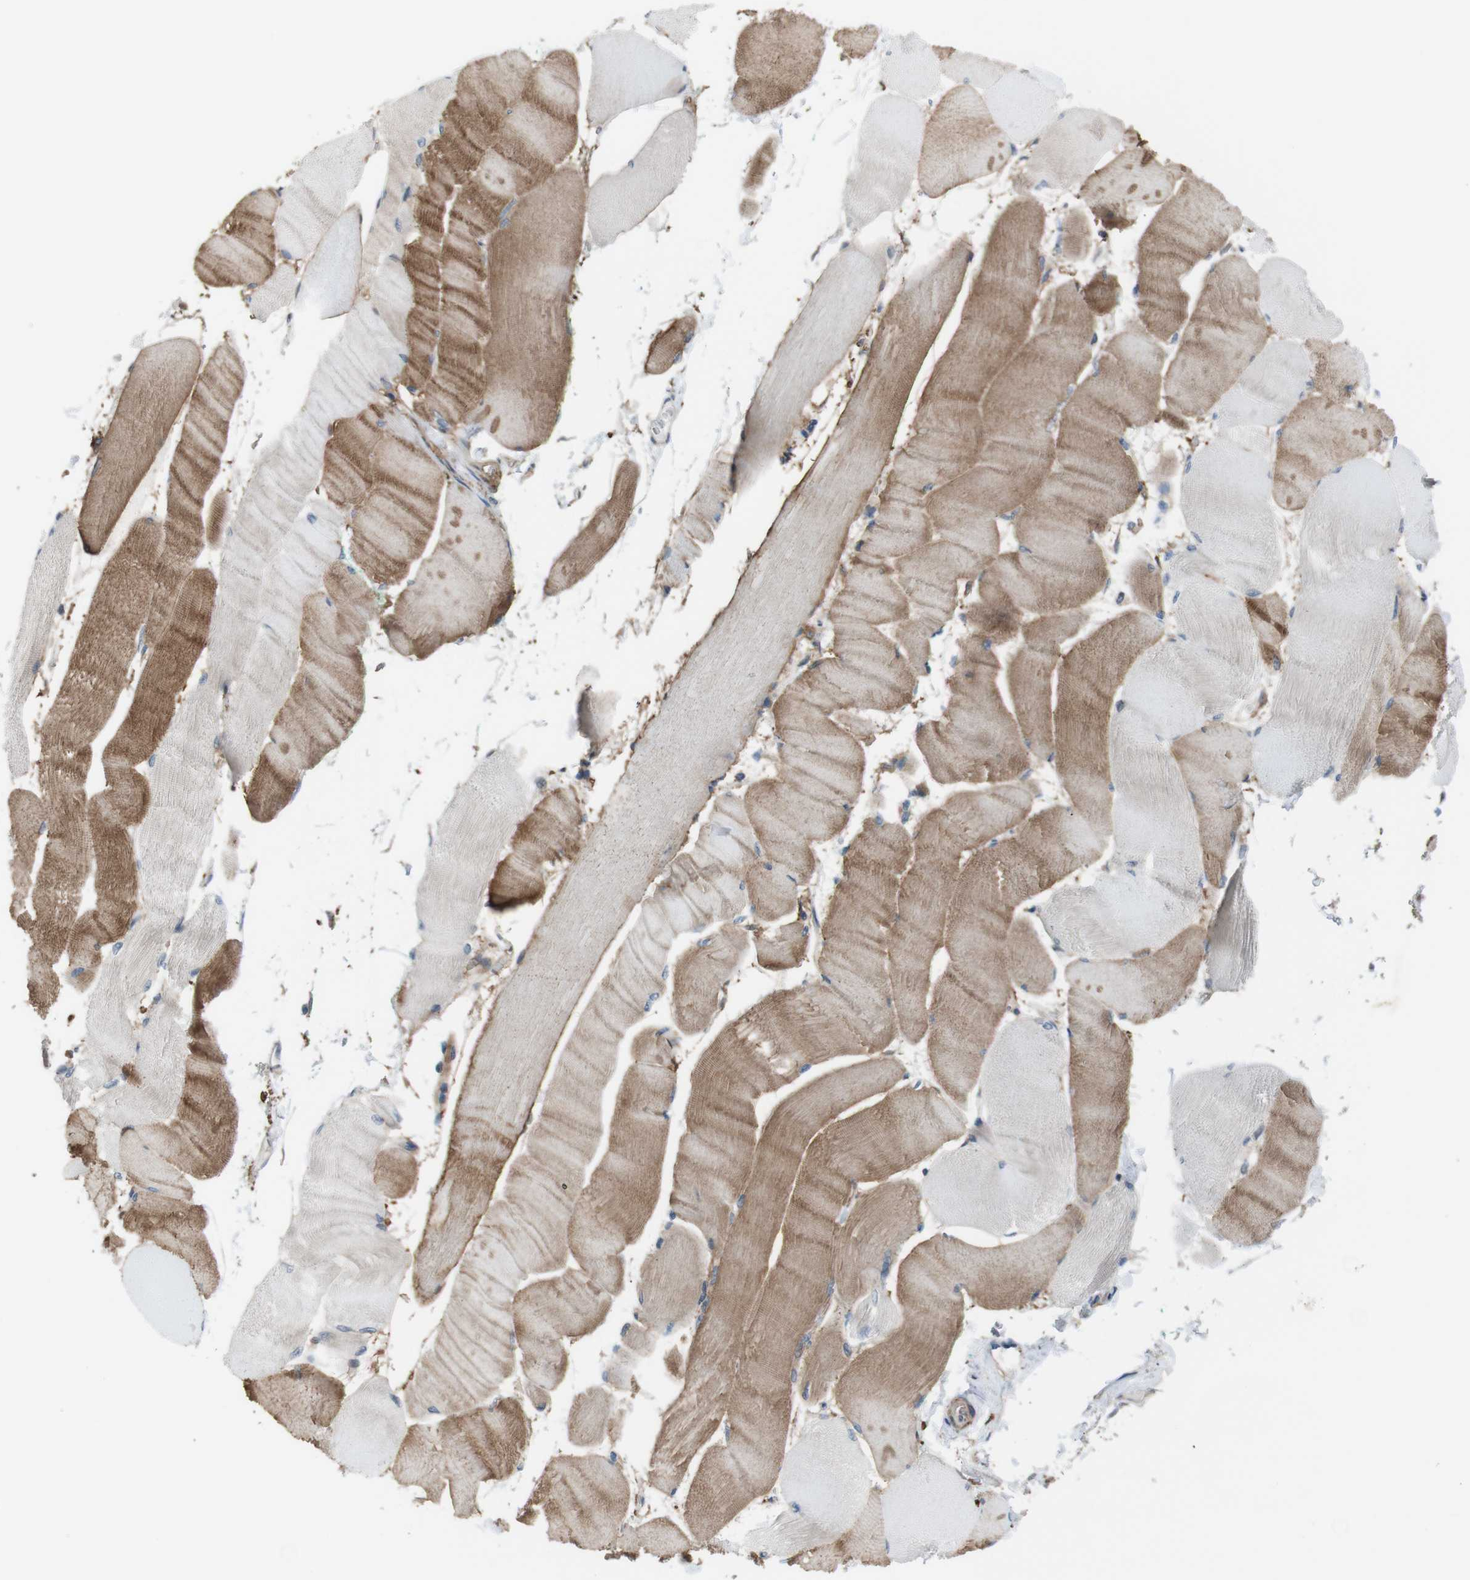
{"staining": {"intensity": "moderate", "quantity": ">75%", "location": "cytoplasmic/membranous"}, "tissue": "skeletal muscle", "cell_type": "Myocytes", "image_type": "normal", "snomed": [{"axis": "morphology", "description": "Normal tissue, NOS"}, {"axis": "morphology", "description": "Squamous cell carcinoma, NOS"}, {"axis": "topography", "description": "Skeletal muscle"}], "caption": "DAB (3,3'-diaminobenzidine) immunohistochemical staining of normal skeletal muscle reveals moderate cytoplasmic/membranous protein staining in approximately >75% of myocytes.", "gene": "ATP2B1", "patient": {"sex": "male", "age": 51}}